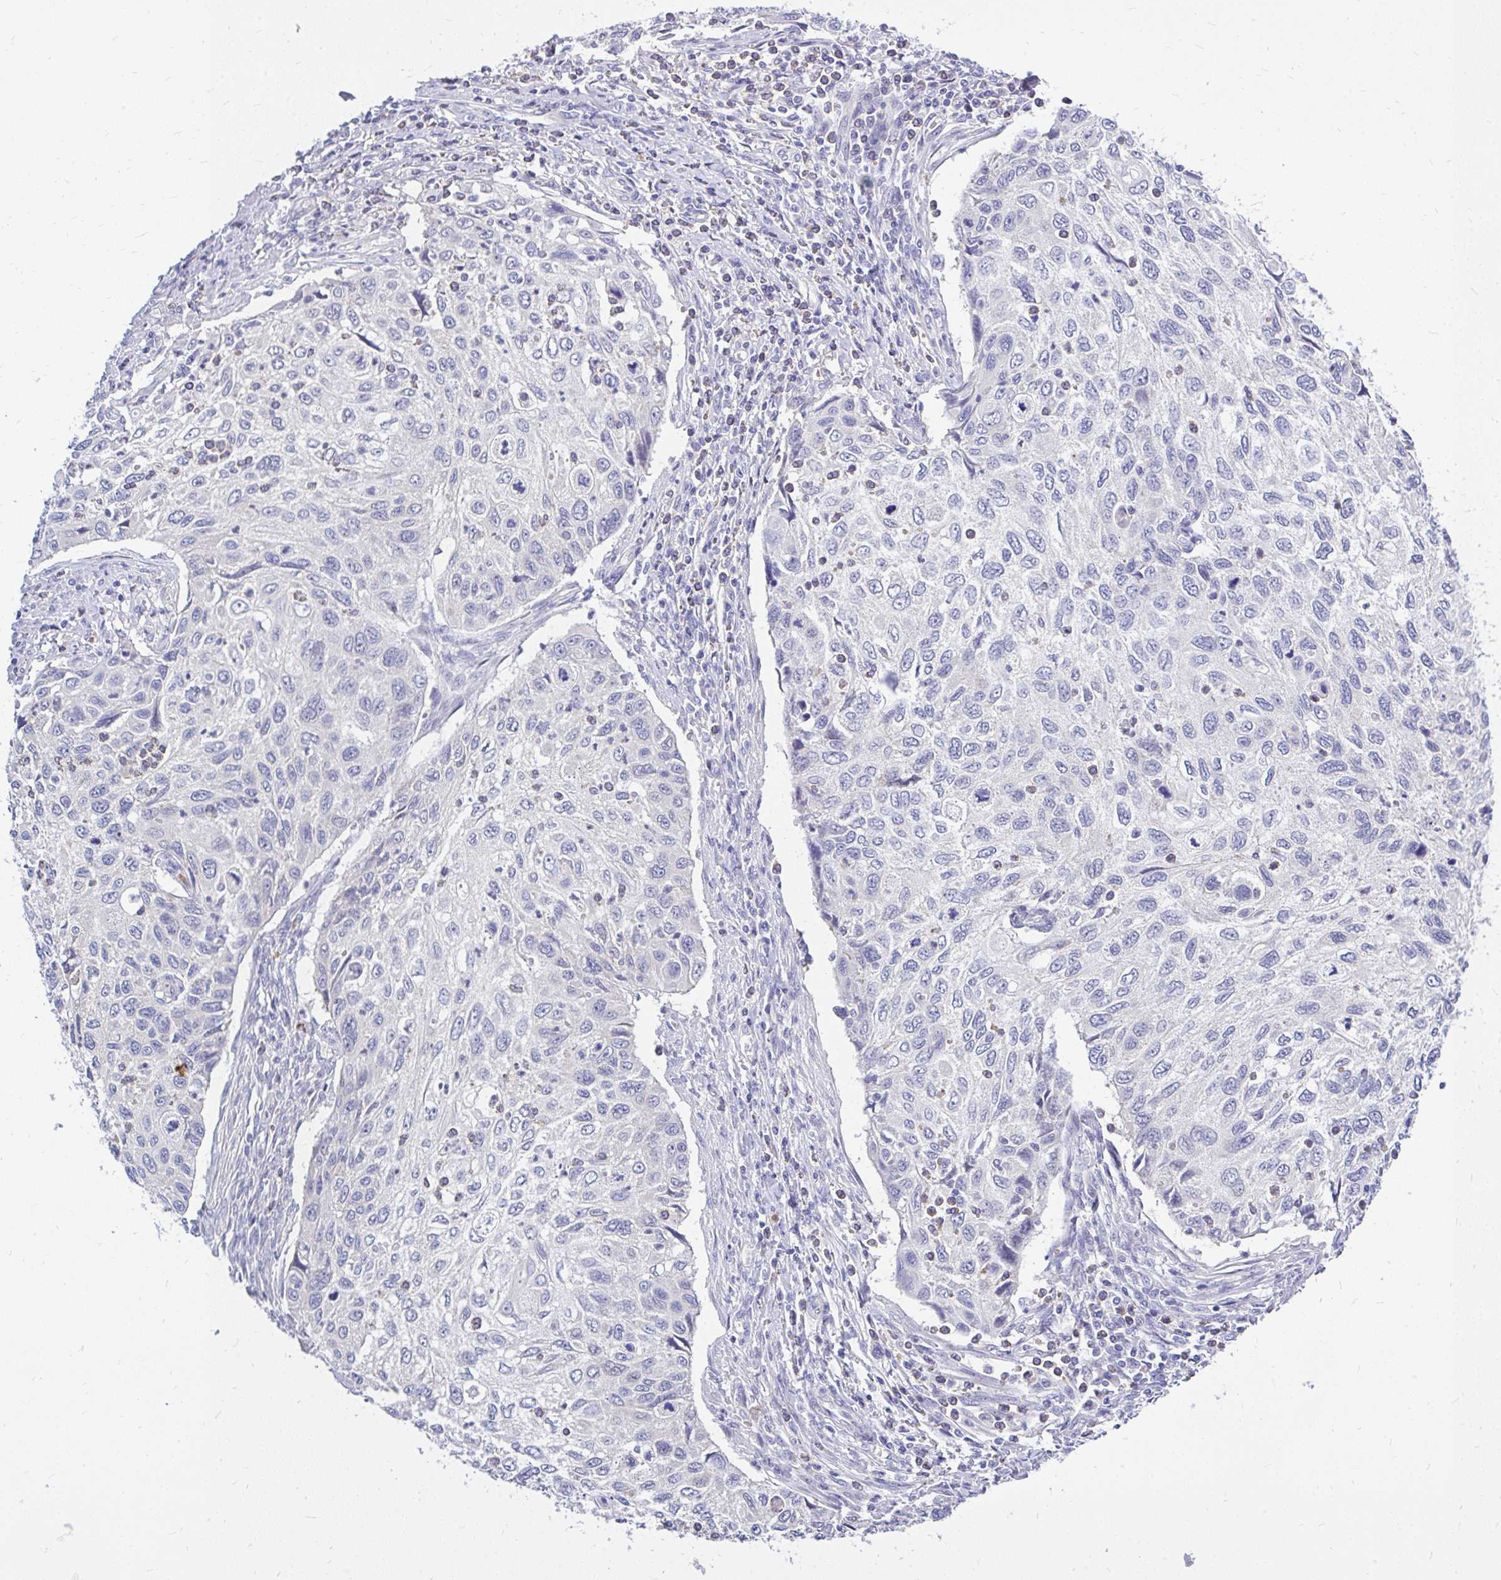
{"staining": {"intensity": "negative", "quantity": "none", "location": "none"}, "tissue": "cervical cancer", "cell_type": "Tumor cells", "image_type": "cancer", "snomed": [{"axis": "morphology", "description": "Squamous cell carcinoma, NOS"}, {"axis": "topography", "description": "Cervix"}], "caption": "Tumor cells show no significant positivity in cervical cancer (squamous cell carcinoma).", "gene": "MAP1LC3A", "patient": {"sex": "female", "age": 70}}